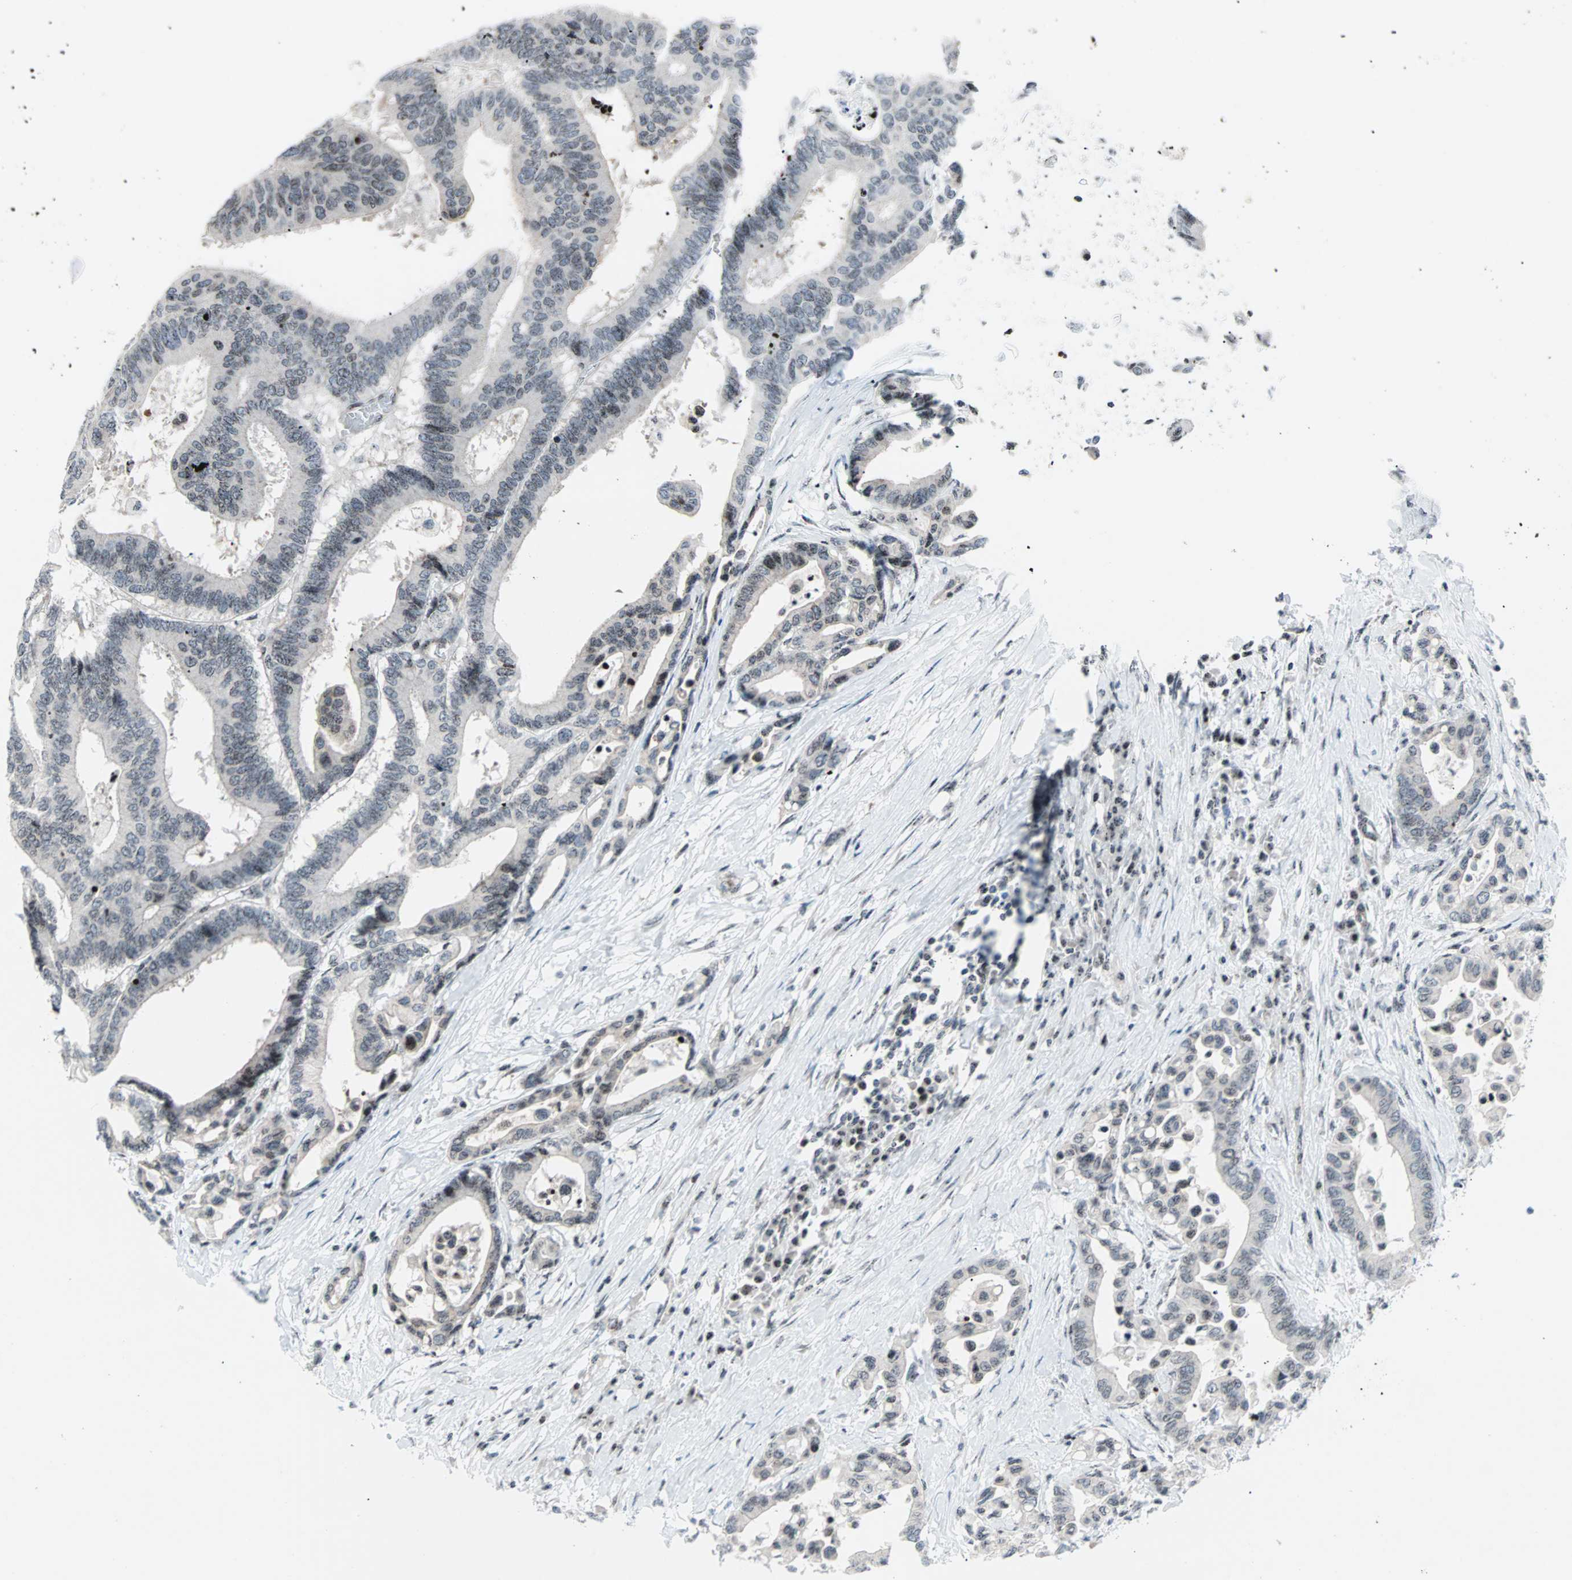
{"staining": {"intensity": "weak", "quantity": ">75%", "location": "nuclear"}, "tissue": "colorectal cancer", "cell_type": "Tumor cells", "image_type": "cancer", "snomed": [{"axis": "morphology", "description": "Normal tissue, NOS"}, {"axis": "morphology", "description": "Adenocarcinoma, NOS"}, {"axis": "topography", "description": "Colon"}], "caption": "DAB immunohistochemical staining of colorectal cancer displays weak nuclear protein positivity in approximately >75% of tumor cells.", "gene": "CENPA", "patient": {"sex": "male", "age": 82}}